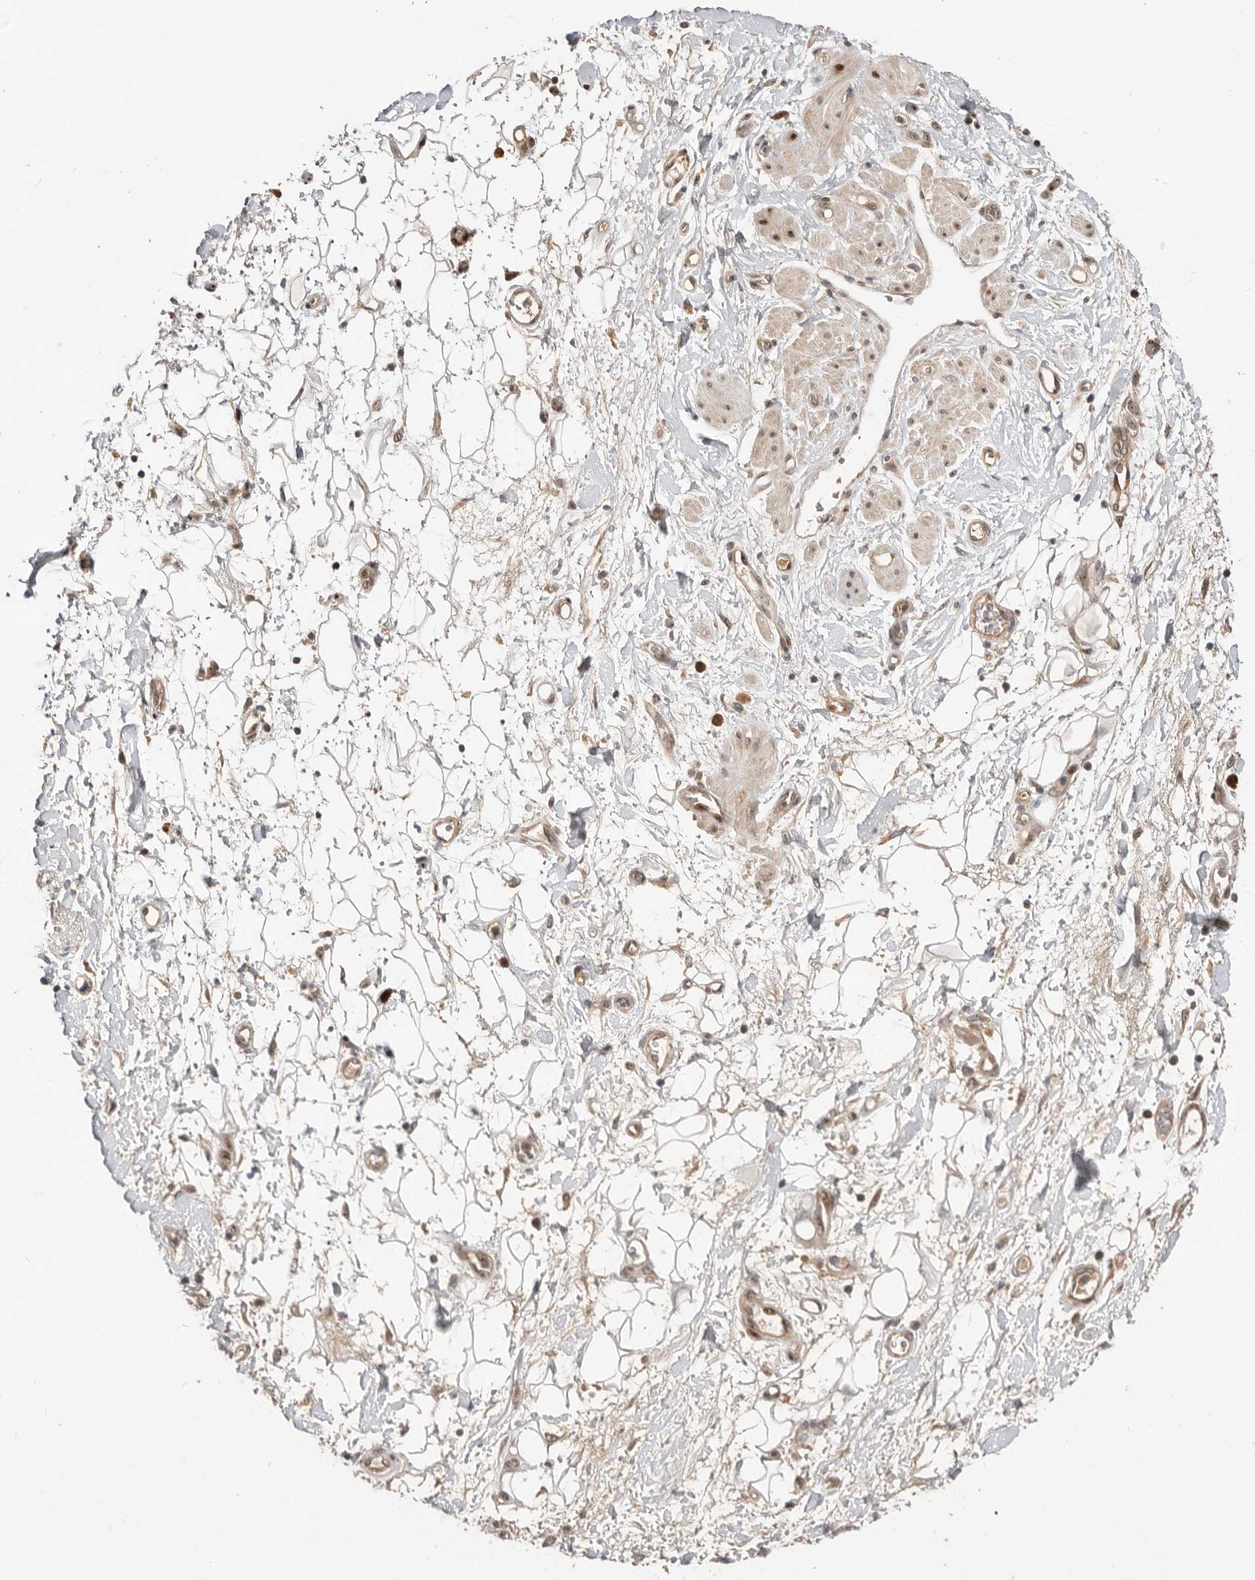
{"staining": {"intensity": "weak", "quantity": "25%-75%", "location": "cytoplasmic/membranous"}, "tissue": "adipose tissue", "cell_type": "Adipocytes", "image_type": "normal", "snomed": [{"axis": "morphology", "description": "Normal tissue, NOS"}, {"axis": "morphology", "description": "Adenocarcinoma, NOS"}, {"axis": "topography", "description": "Pancreas"}, {"axis": "topography", "description": "Peripheral nerve tissue"}], "caption": "About 25%-75% of adipocytes in normal human adipose tissue reveal weak cytoplasmic/membranous protein expression as visualized by brown immunohistochemical staining.", "gene": "DOP1A", "patient": {"sex": "male", "age": 59}}